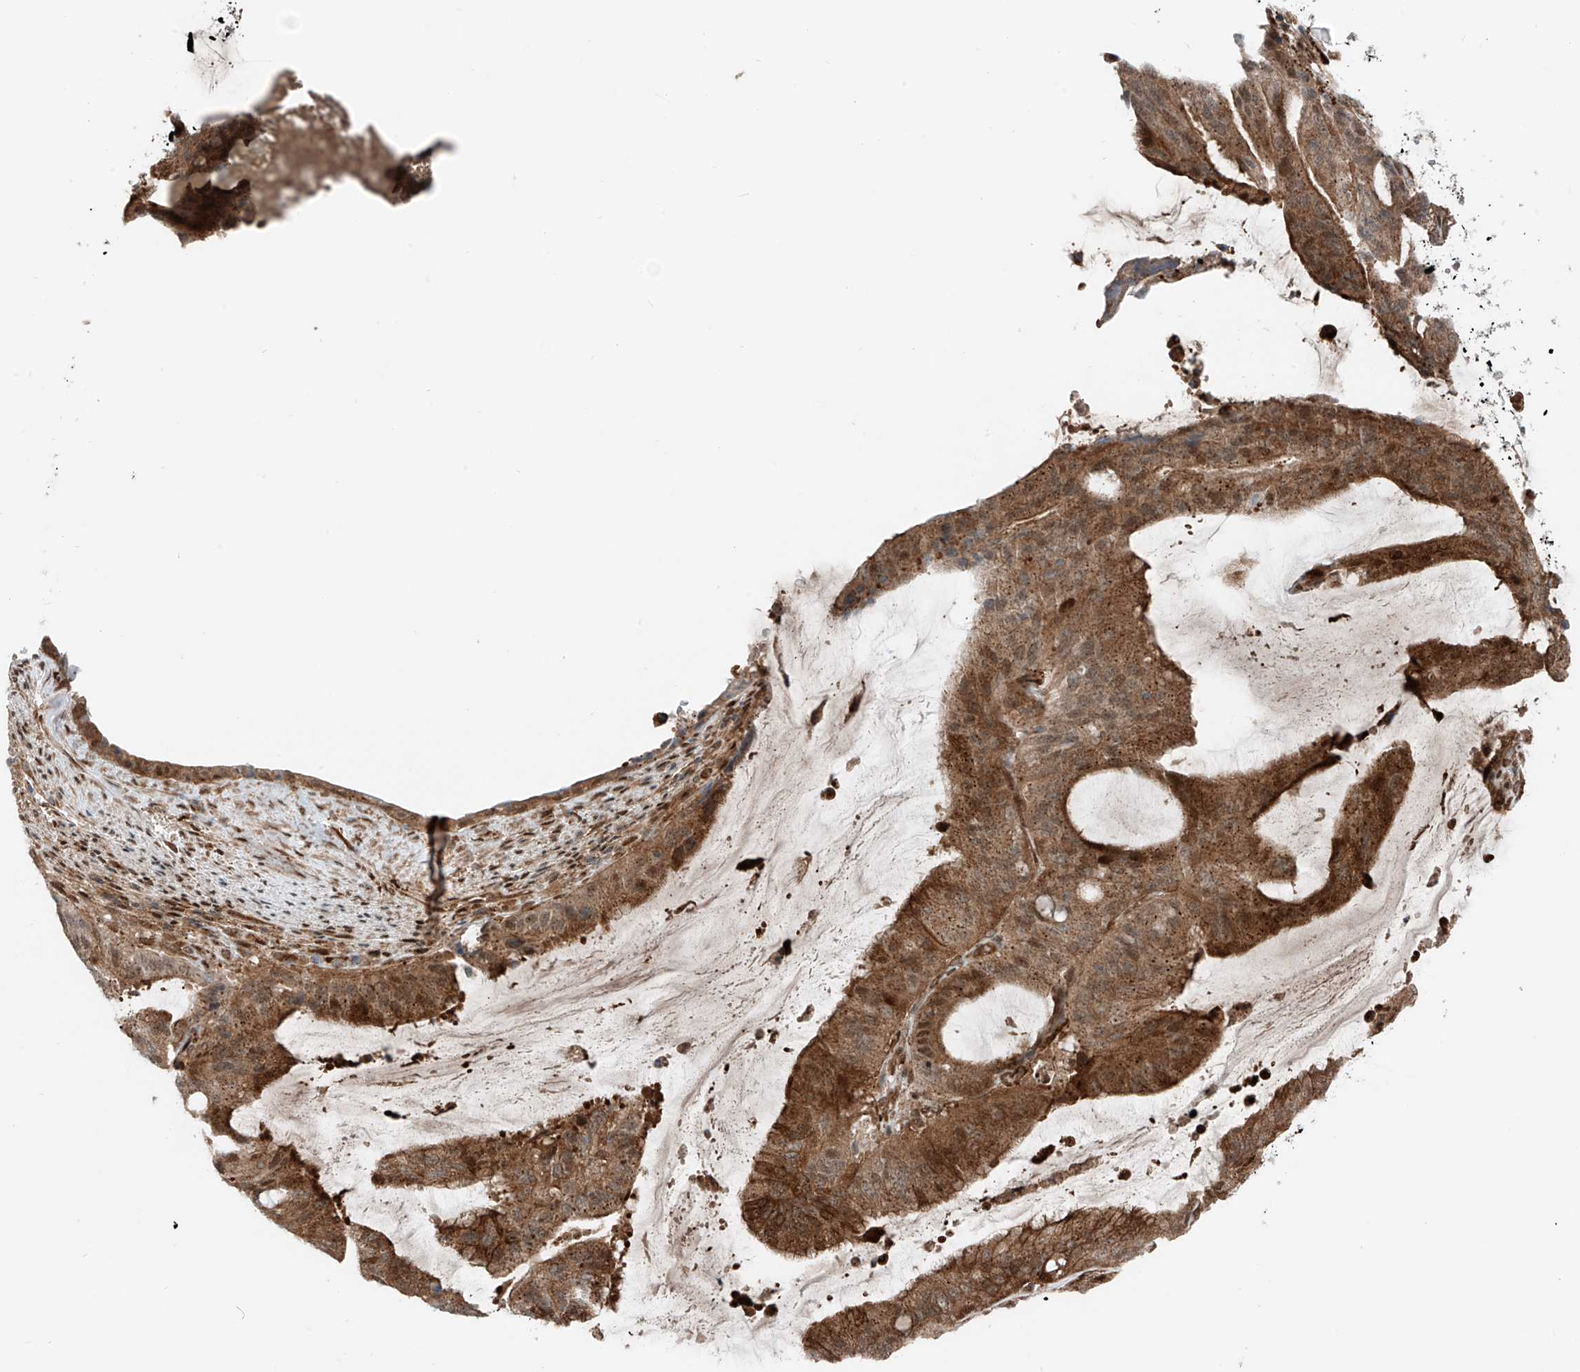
{"staining": {"intensity": "strong", "quantity": ">75%", "location": "cytoplasmic/membranous,nuclear"}, "tissue": "liver cancer", "cell_type": "Tumor cells", "image_type": "cancer", "snomed": [{"axis": "morphology", "description": "Normal tissue, NOS"}, {"axis": "morphology", "description": "Cholangiocarcinoma"}, {"axis": "topography", "description": "Liver"}, {"axis": "topography", "description": "Peripheral nerve tissue"}], "caption": "A histopathology image of human cholangiocarcinoma (liver) stained for a protein reveals strong cytoplasmic/membranous and nuclear brown staining in tumor cells. (DAB (3,3'-diaminobenzidine) = brown stain, brightfield microscopy at high magnification).", "gene": "USP48", "patient": {"sex": "female", "age": 73}}